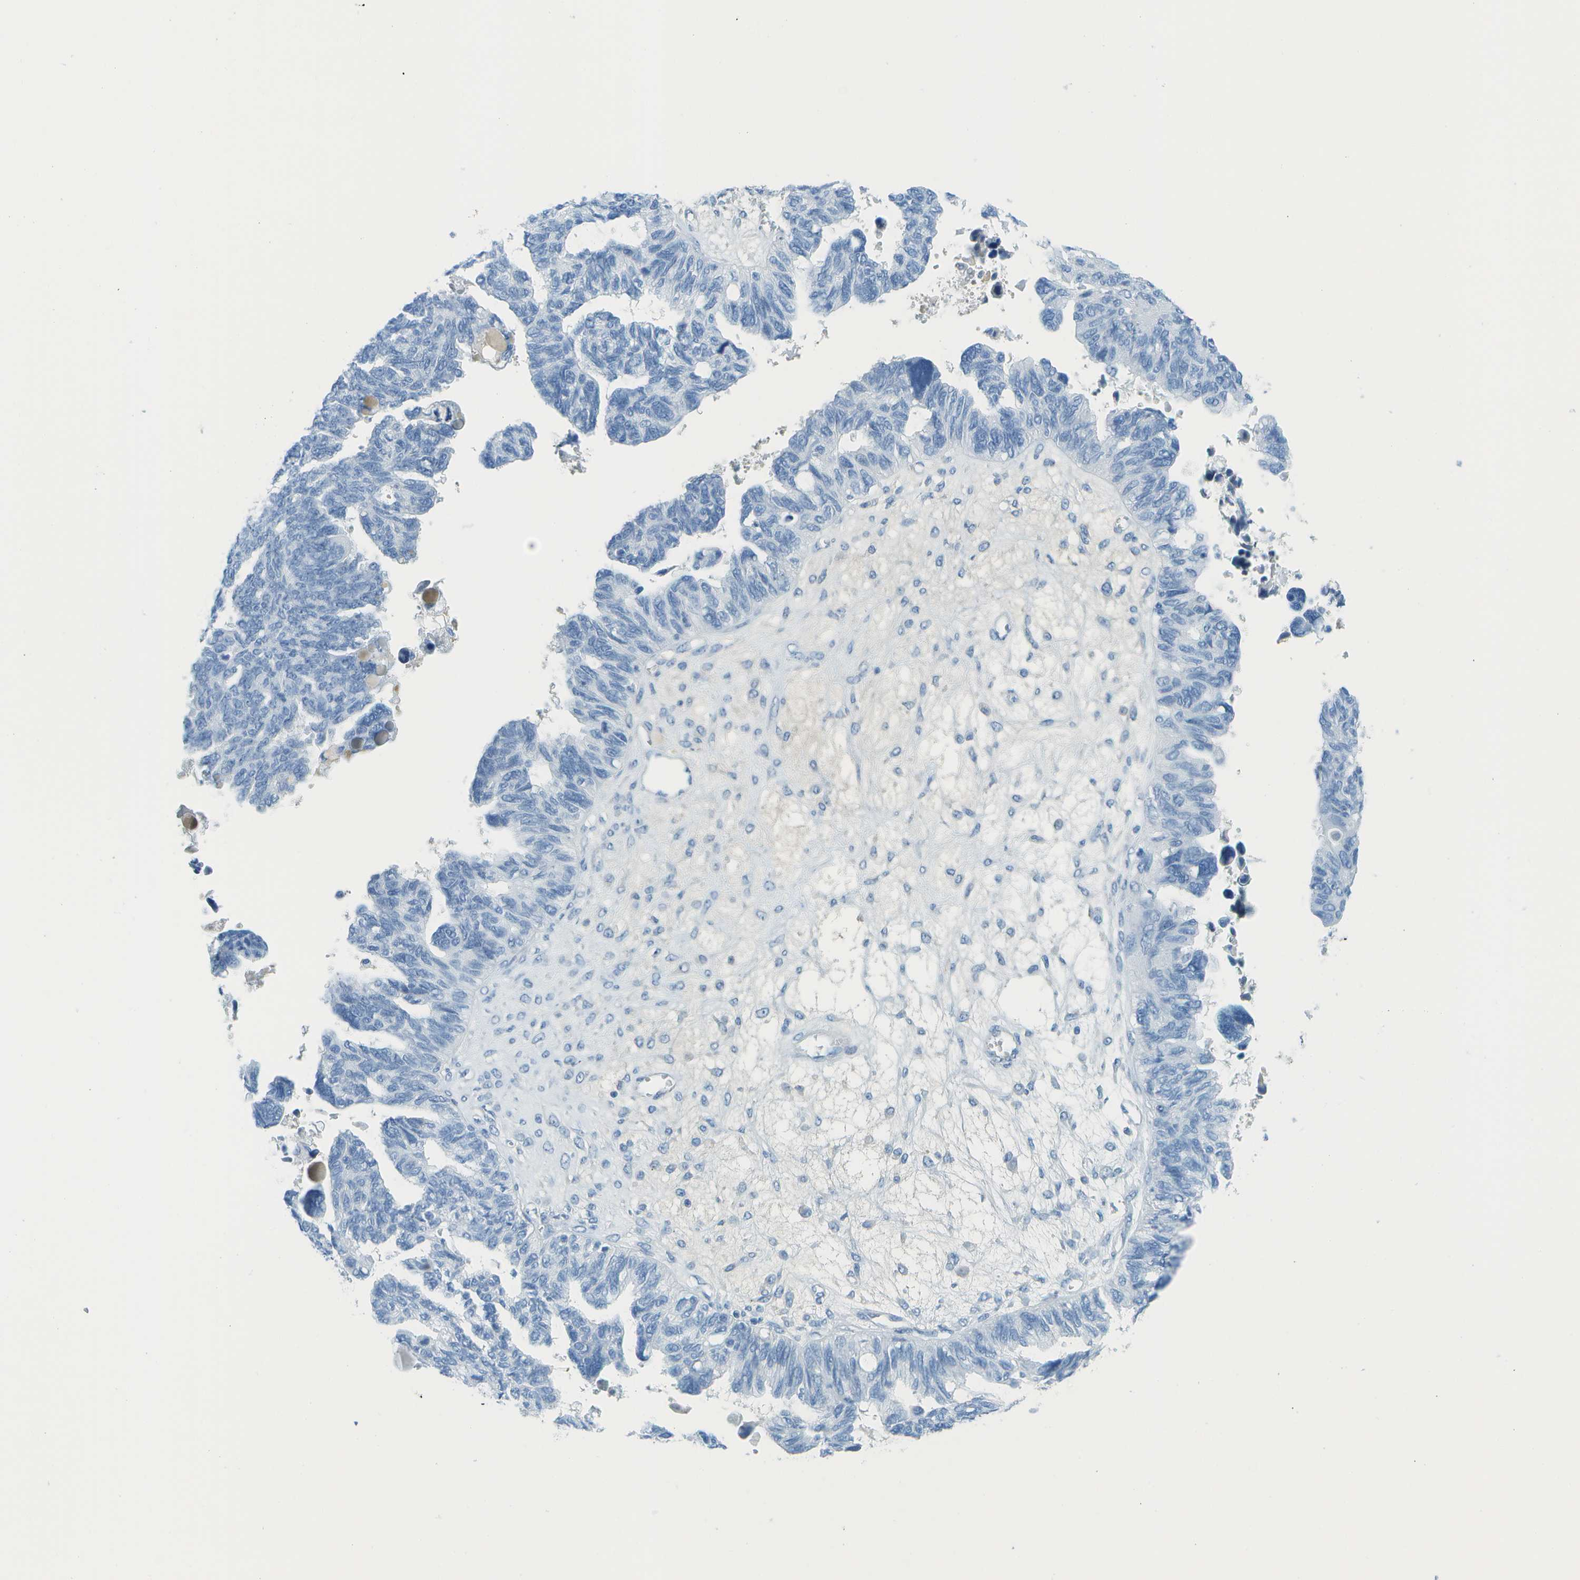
{"staining": {"intensity": "negative", "quantity": "none", "location": "none"}, "tissue": "ovarian cancer", "cell_type": "Tumor cells", "image_type": "cancer", "snomed": [{"axis": "morphology", "description": "Cystadenocarcinoma, serous, NOS"}, {"axis": "topography", "description": "Ovary"}], "caption": "Tumor cells are negative for protein expression in human ovarian cancer (serous cystadenocarcinoma).", "gene": "C1S", "patient": {"sex": "female", "age": 79}}